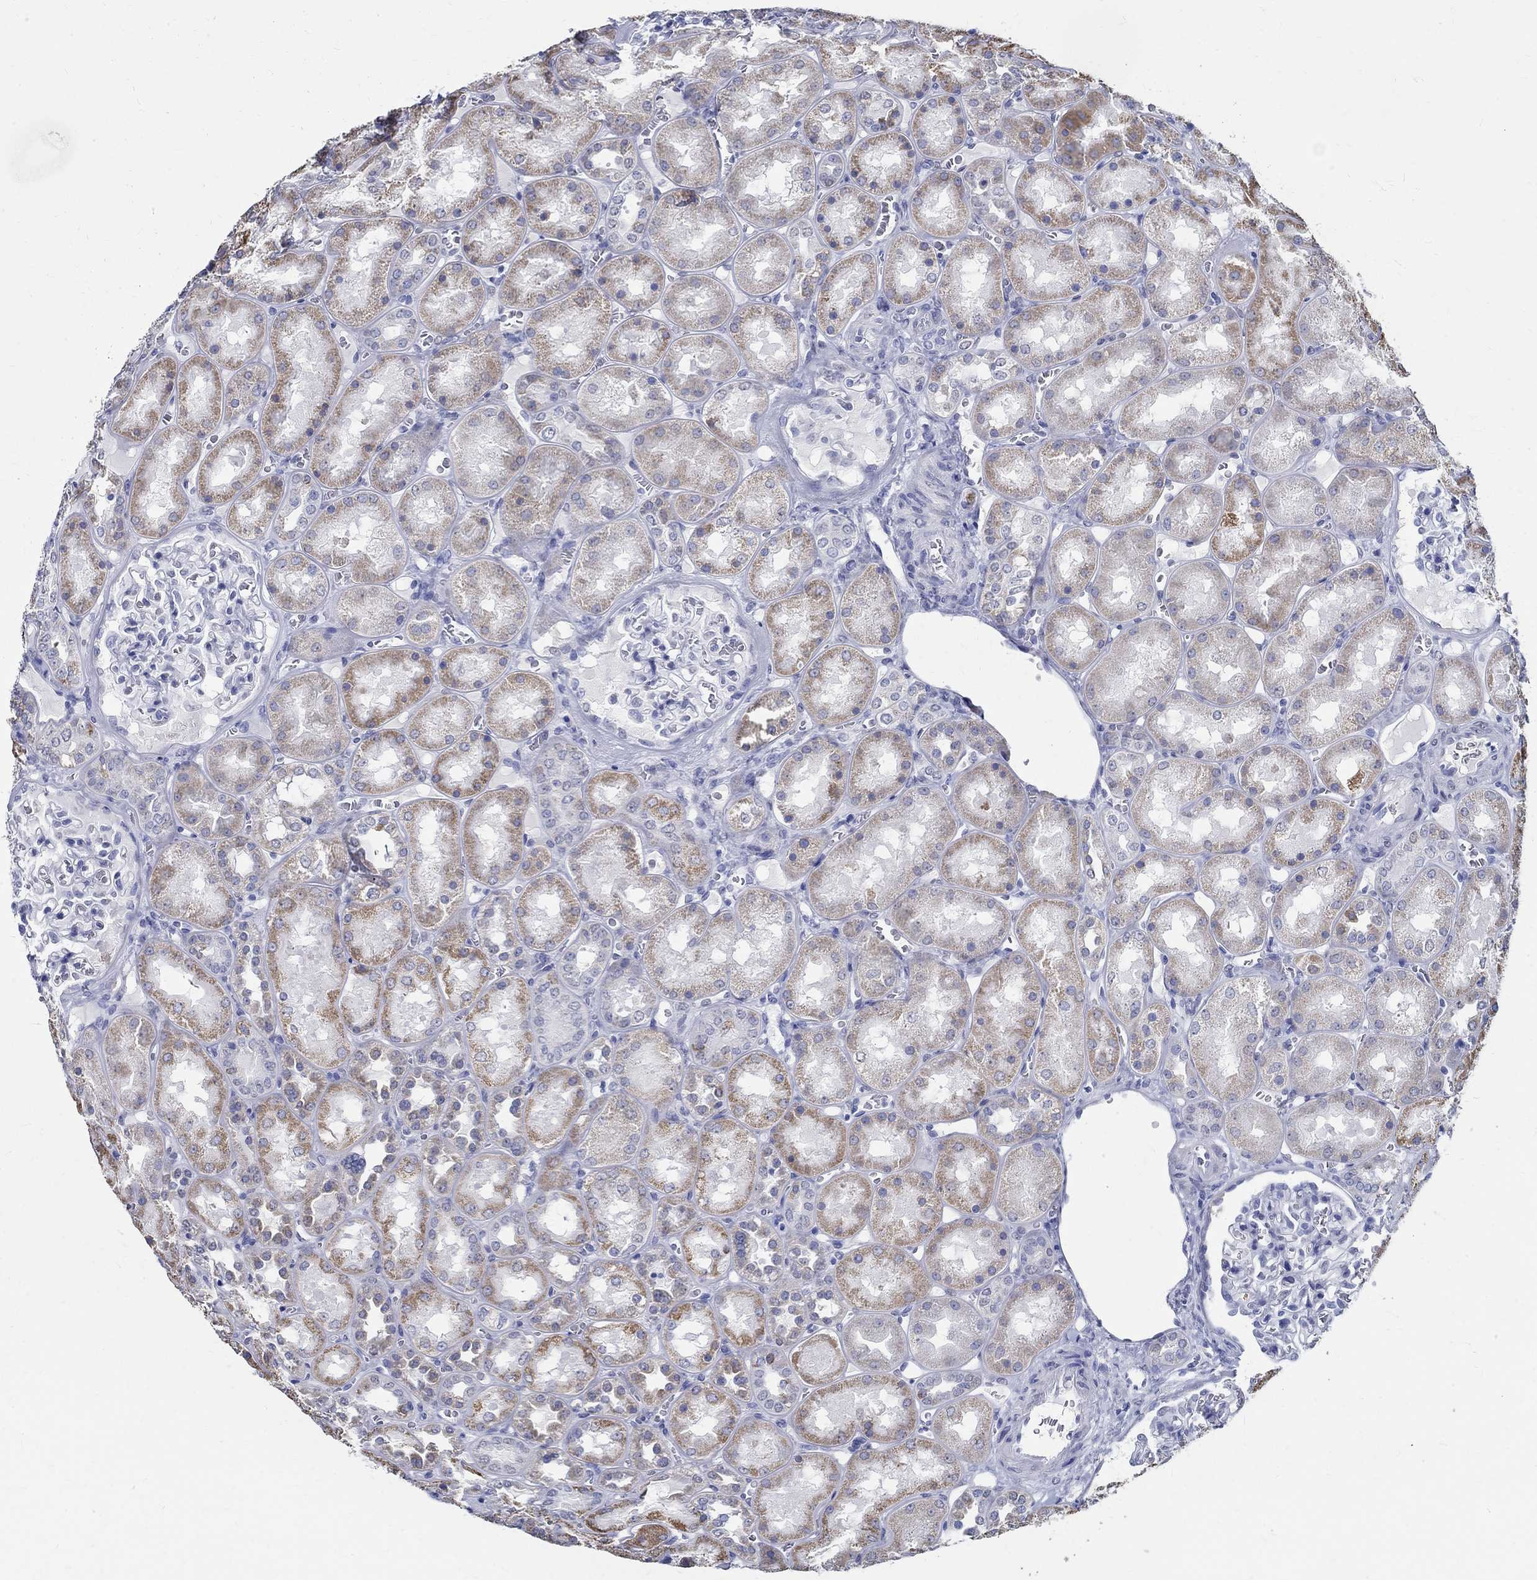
{"staining": {"intensity": "negative", "quantity": "none", "location": "none"}, "tissue": "kidney", "cell_type": "Cells in glomeruli", "image_type": "normal", "snomed": [{"axis": "morphology", "description": "Normal tissue, NOS"}, {"axis": "topography", "description": "Kidney"}], "caption": "Kidney stained for a protein using immunohistochemistry (IHC) displays no positivity cells in glomeruli.", "gene": "TSPAN16", "patient": {"sex": "male", "age": 73}}